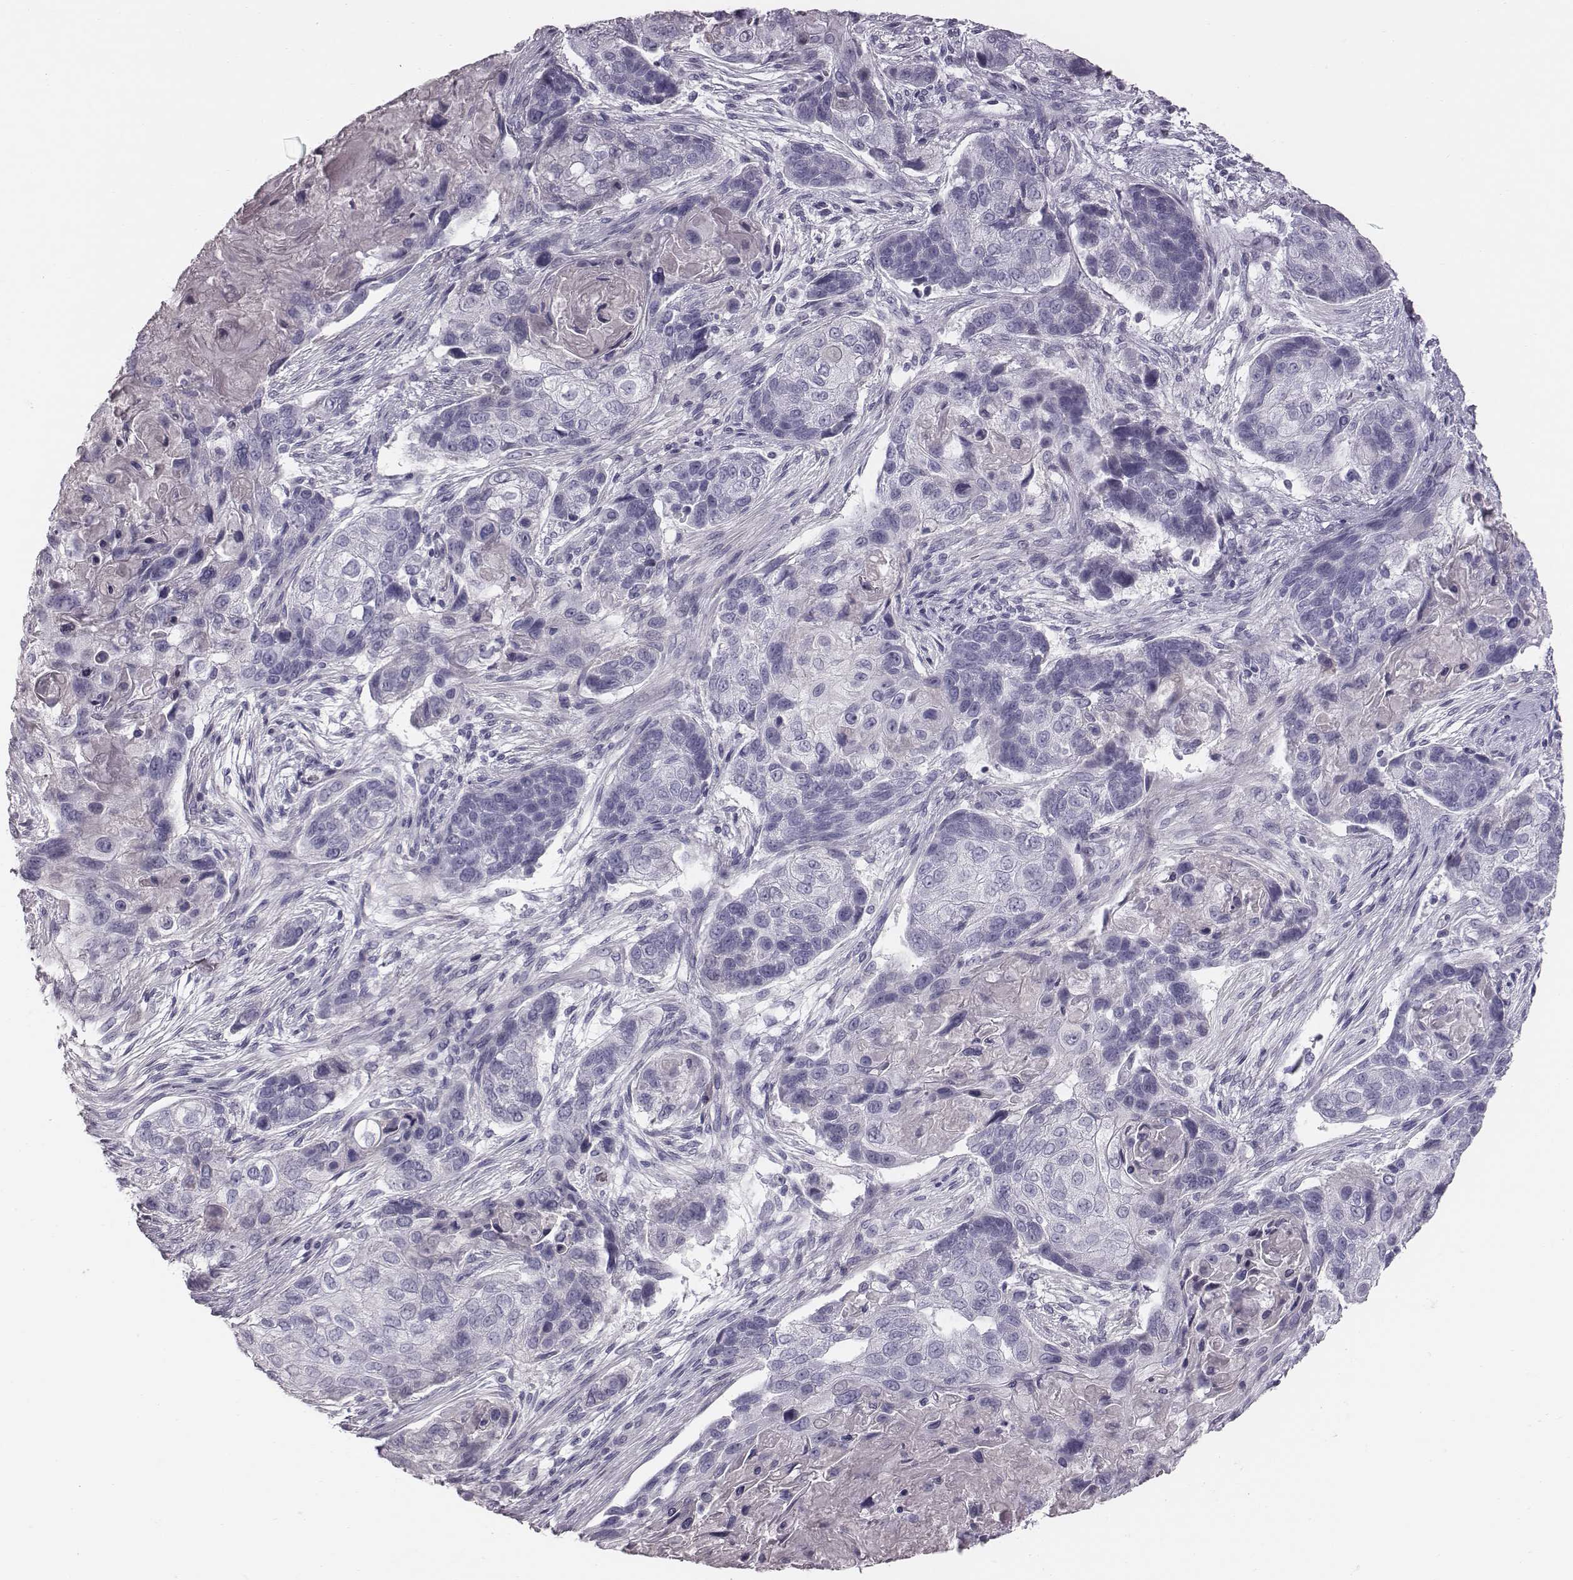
{"staining": {"intensity": "negative", "quantity": "none", "location": "none"}, "tissue": "lung cancer", "cell_type": "Tumor cells", "image_type": "cancer", "snomed": [{"axis": "morphology", "description": "Squamous cell carcinoma, NOS"}, {"axis": "topography", "description": "Lung"}], "caption": "DAB (3,3'-diaminobenzidine) immunohistochemical staining of lung cancer reveals no significant positivity in tumor cells.", "gene": "CRISP1", "patient": {"sex": "male", "age": 69}}